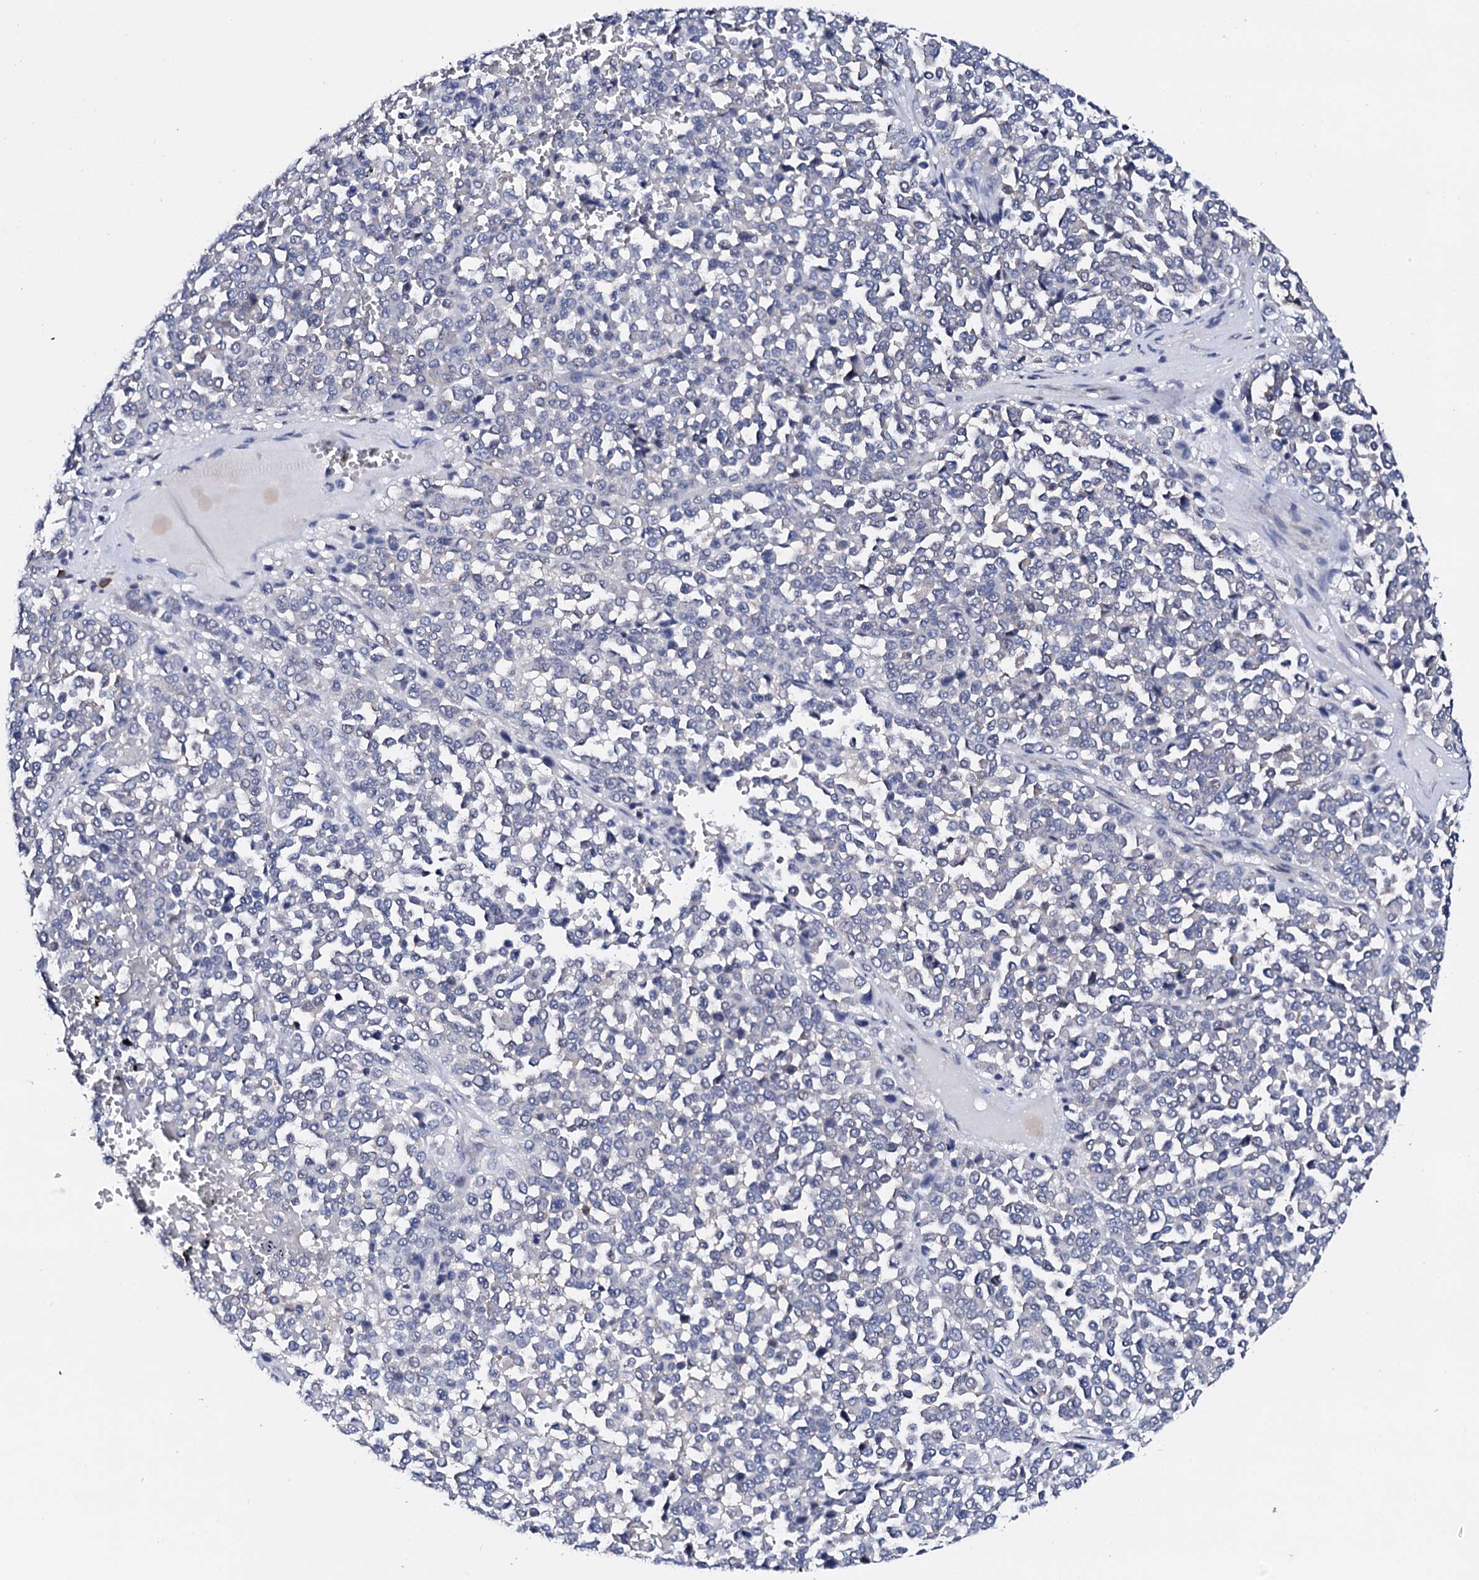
{"staining": {"intensity": "negative", "quantity": "none", "location": "none"}, "tissue": "melanoma", "cell_type": "Tumor cells", "image_type": "cancer", "snomed": [{"axis": "morphology", "description": "Malignant melanoma, Metastatic site"}, {"axis": "topography", "description": "Pancreas"}], "caption": "An image of malignant melanoma (metastatic site) stained for a protein exhibits no brown staining in tumor cells.", "gene": "NUP58", "patient": {"sex": "female", "age": 30}}